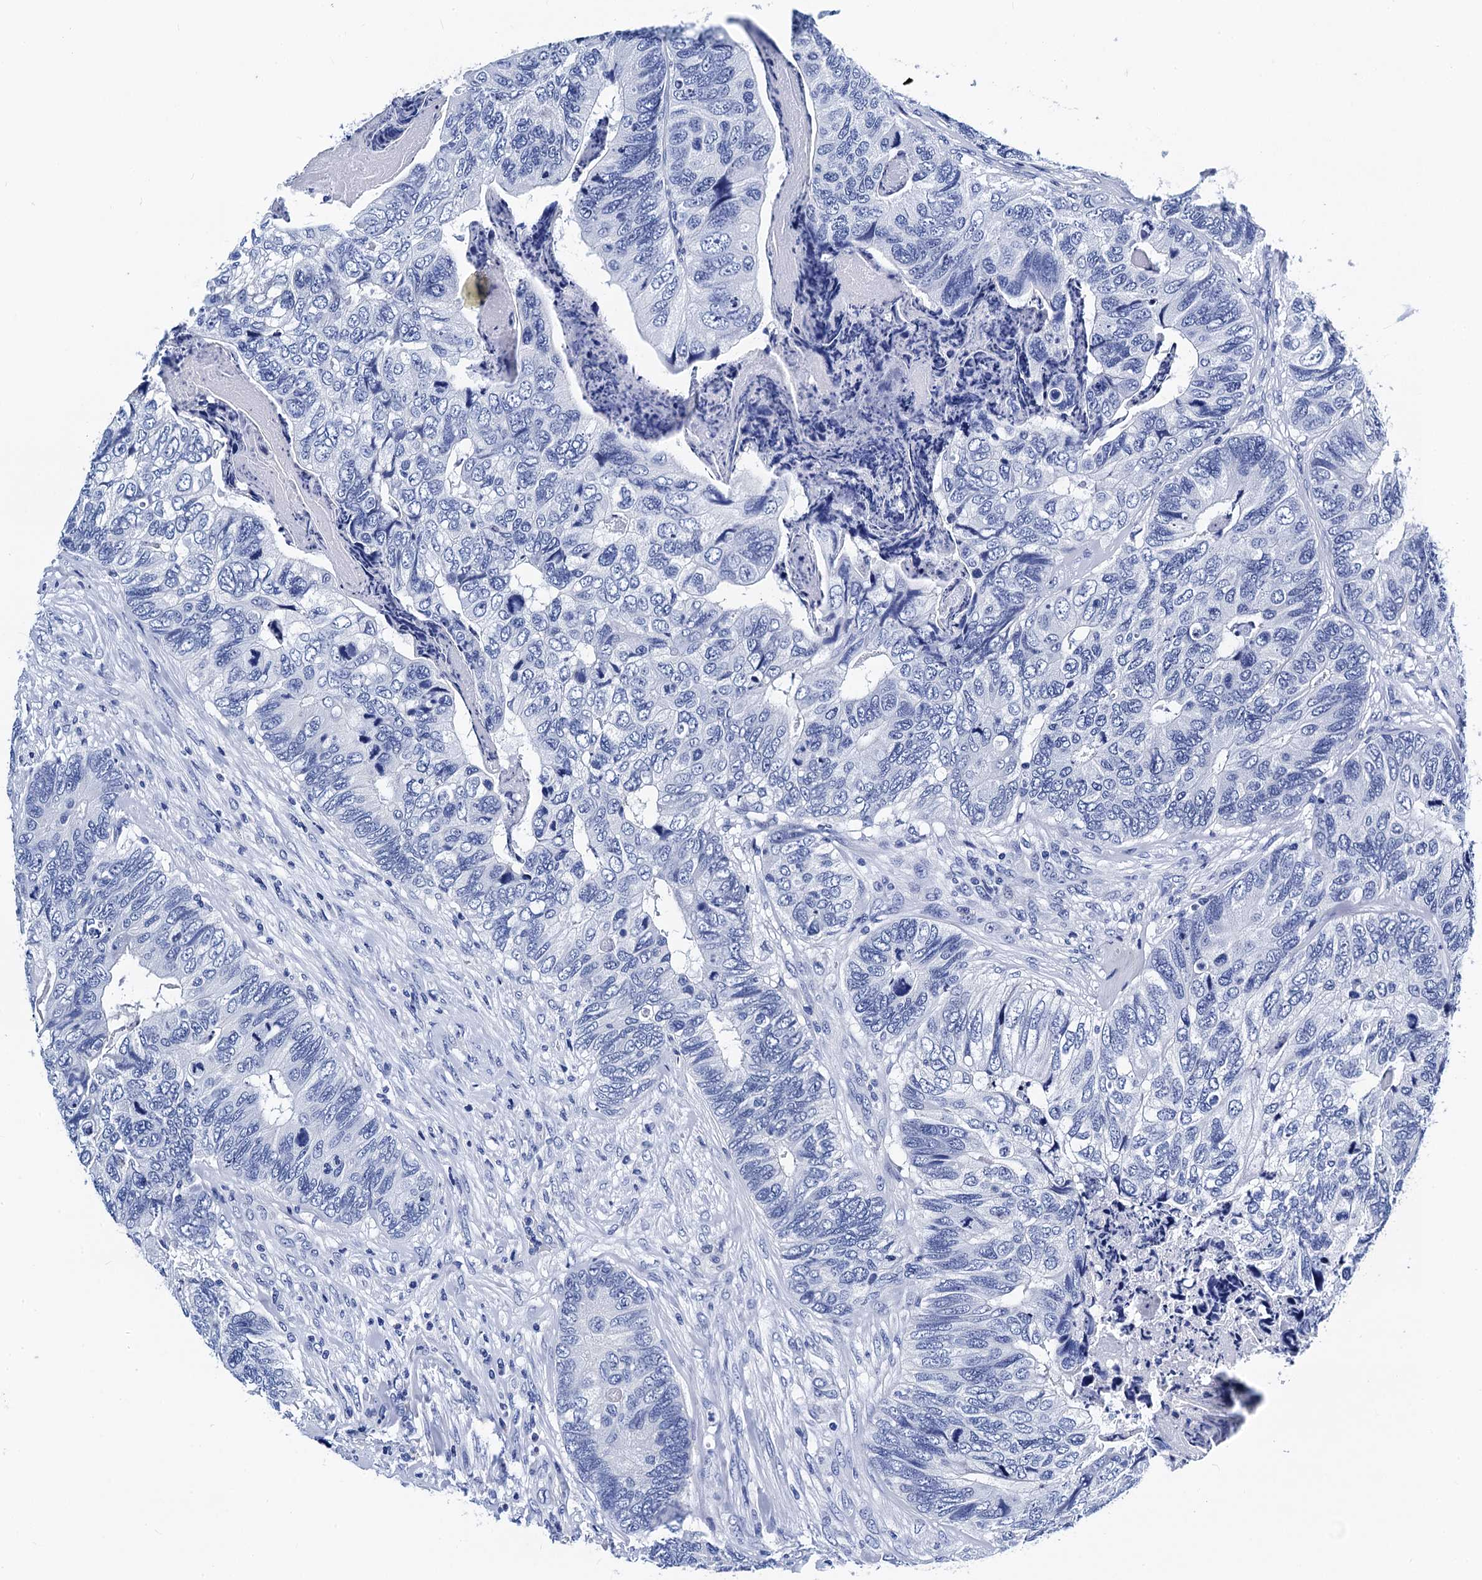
{"staining": {"intensity": "negative", "quantity": "none", "location": "none"}, "tissue": "colorectal cancer", "cell_type": "Tumor cells", "image_type": "cancer", "snomed": [{"axis": "morphology", "description": "Adenocarcinoma, NOS"}, {"axis": "topography", "description": "Colon"}], "caption": "The histopathology image shows no staining of tumor cells in colorectal cancer (adenocarcinoma).", "gene": "MYBPC3", "patient": {"sex": "female", "age": 67}}